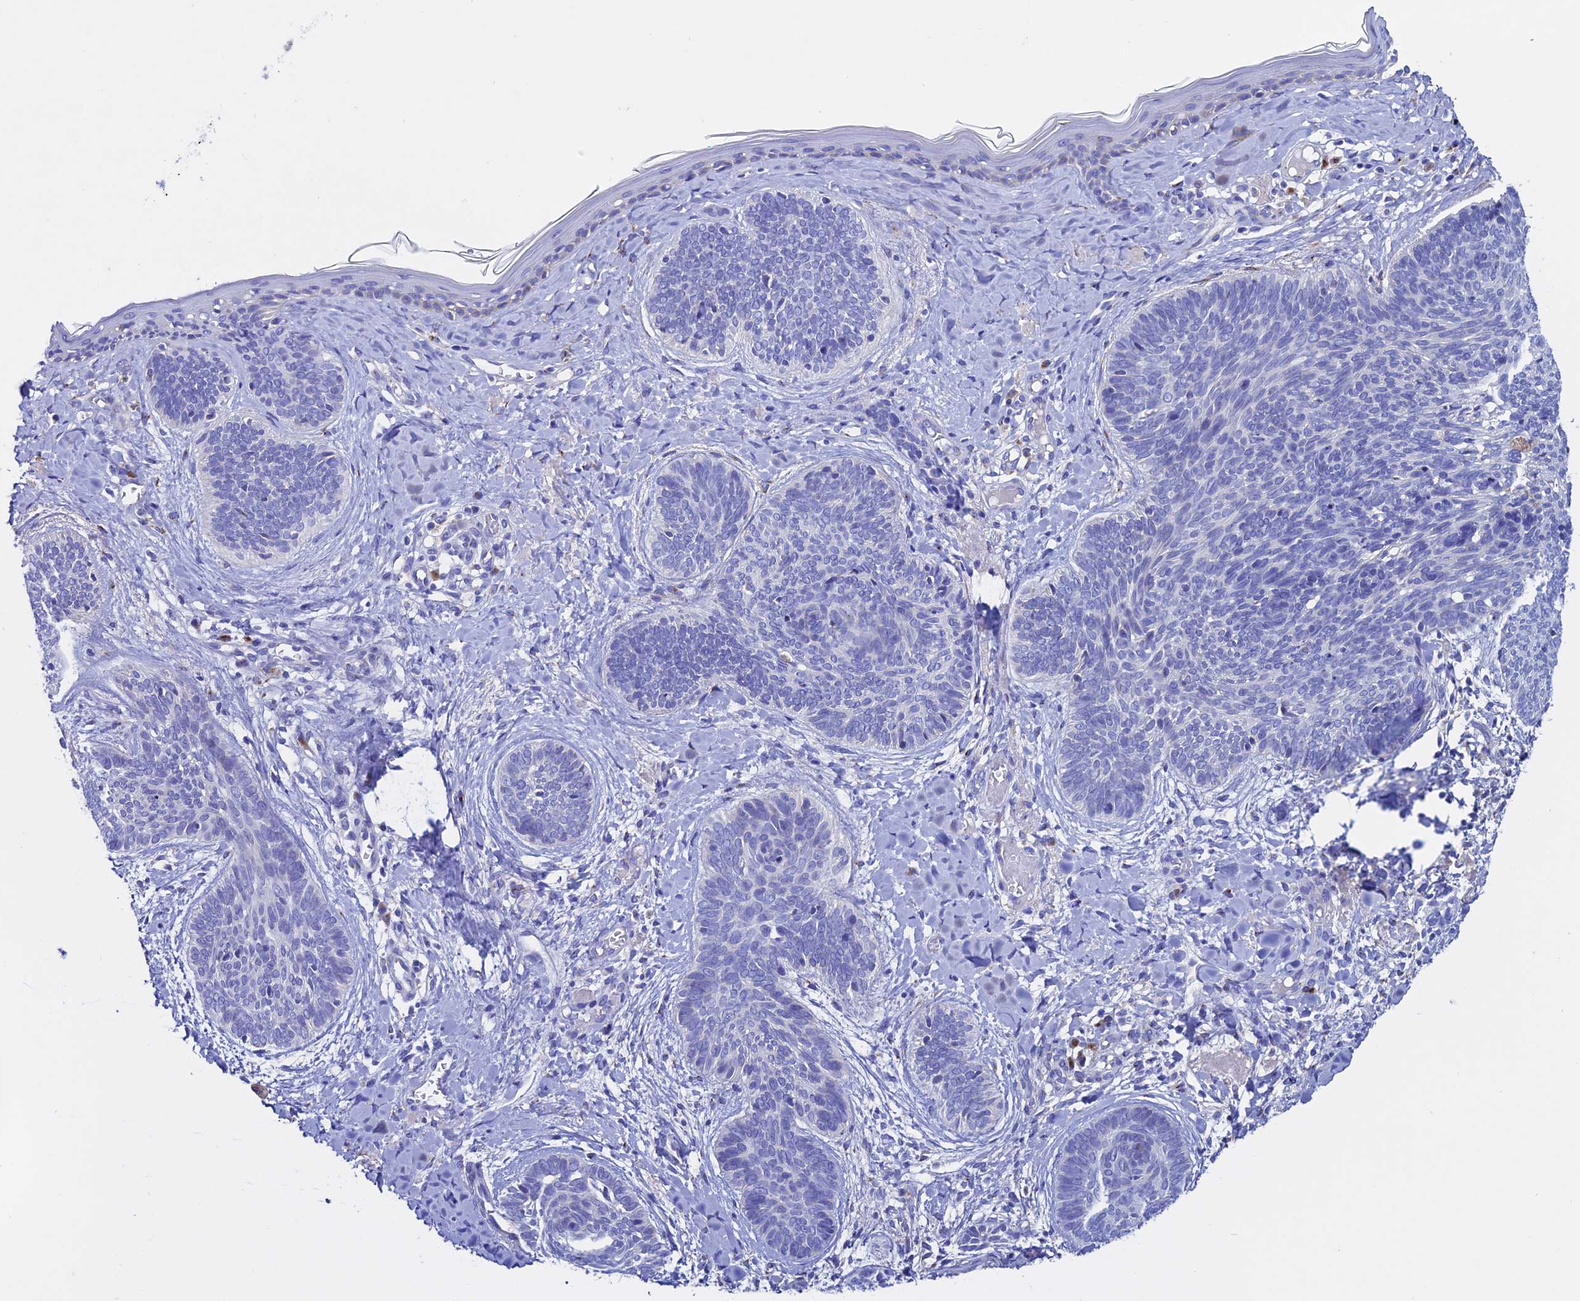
{"staining": {"intensity": "negative", "quantity": "none", "location": "none"}, "tissue": "skin cancer", "cell_type": "Tumor cells", "image_type": "cancer", "snomed": [{"axis": "morphology", "description": "Basal cell carcinoma"}, {"axis": "topography", "description": "Skin"}], "caption": "The IHC image has no significant expression in tumor cells of basal cell carcinoma (skin) tissue.", "gene": "OR51Q1", "patient": {"sex": "female", "age": 81}}